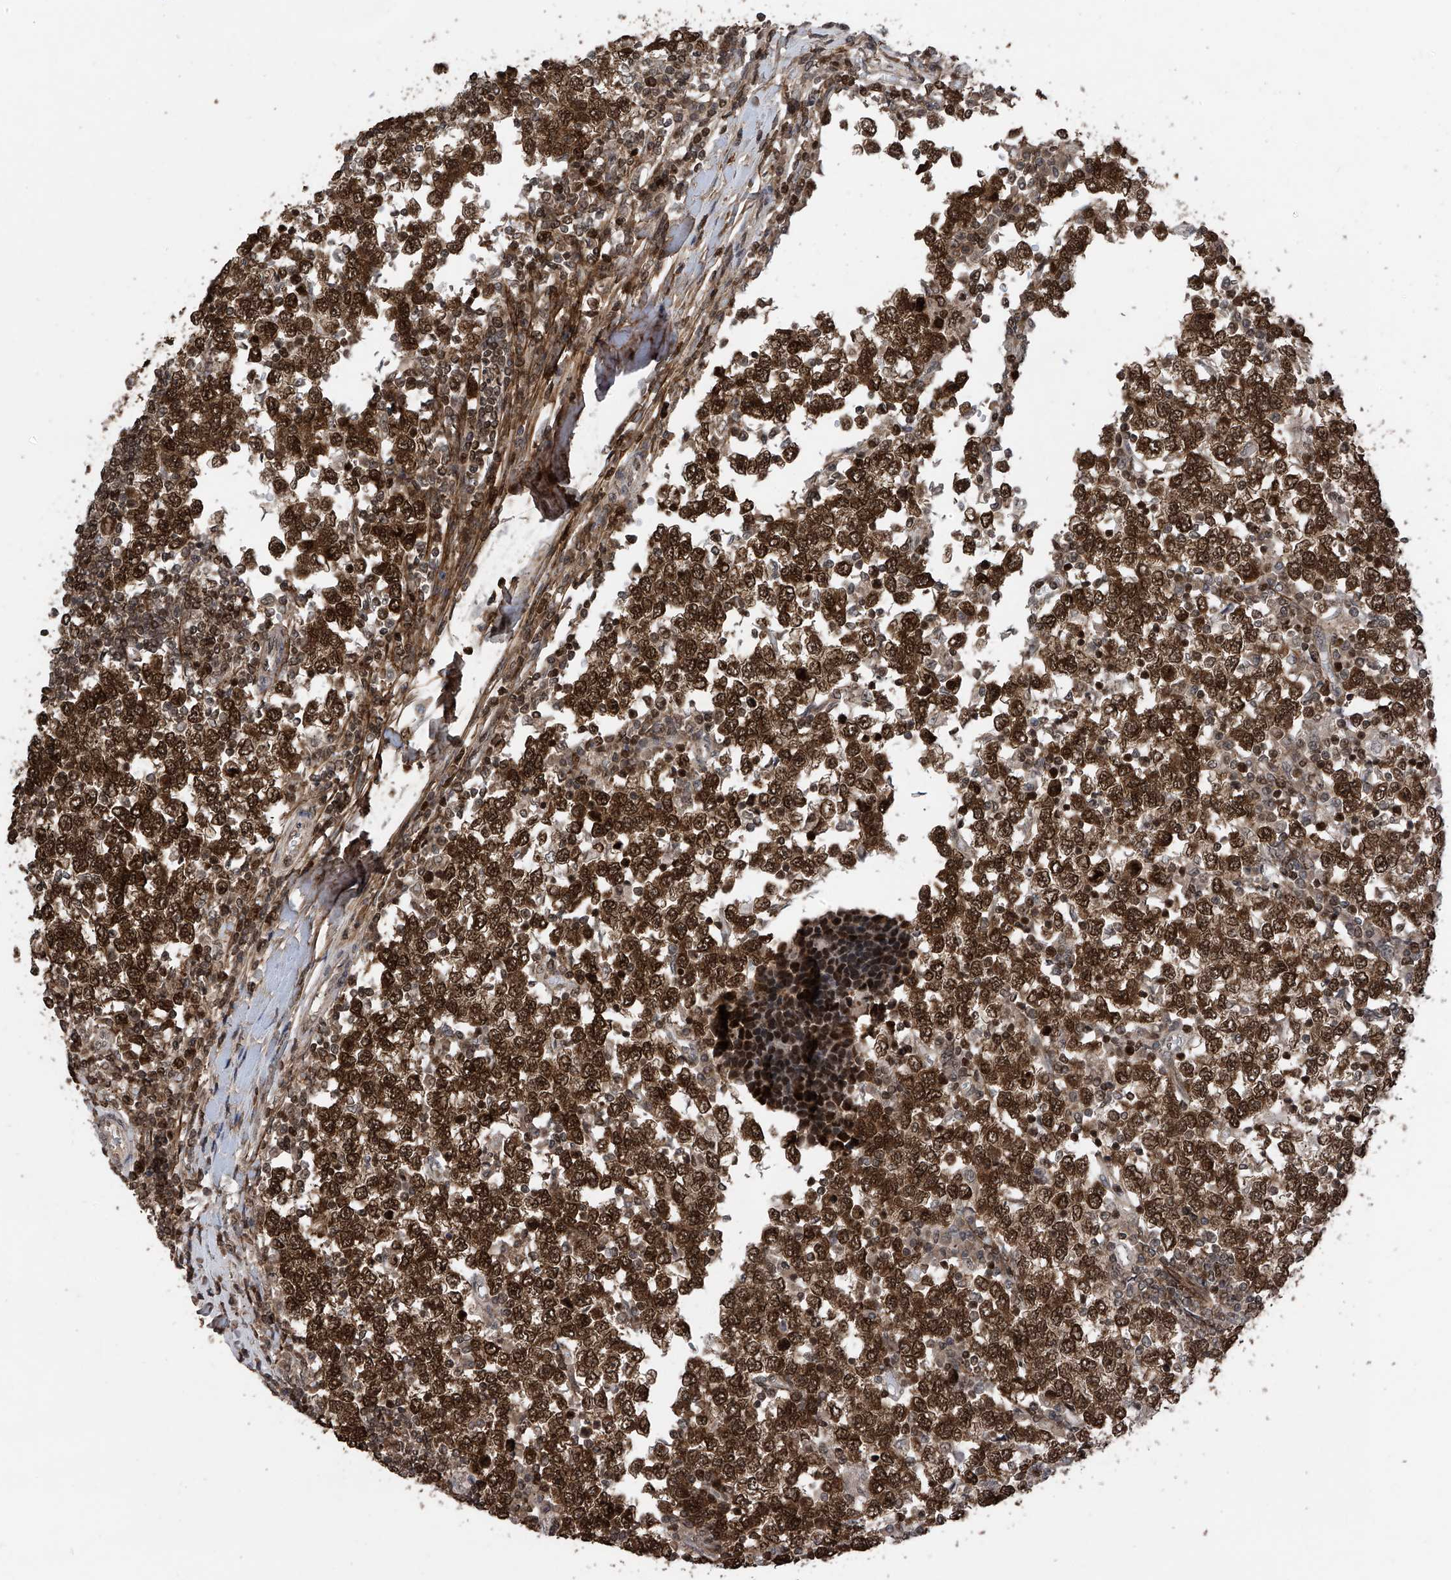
{"staining": {"intensity": "strong", "quantity": ">75%", "location": "cytoplasmic/membranous,nuclear"}, "tissue": "testis cancer", "cell_type": "Tumor cells", "image_type": "cancer", "snomed": [{"axis": "morphology", "description": "Seminoma, NOS"}, {"axis": "topography", "description": "Testis"}], "caption": "This photomicrograph reveals immunohistochemistry staining of human testis cancer, with high strong cytoplasmic/membranous and nuclear positivity in about >75% of tumor cells.", "gene": "DNAJC9", "patient": {"sex": "male", "age": 65}}